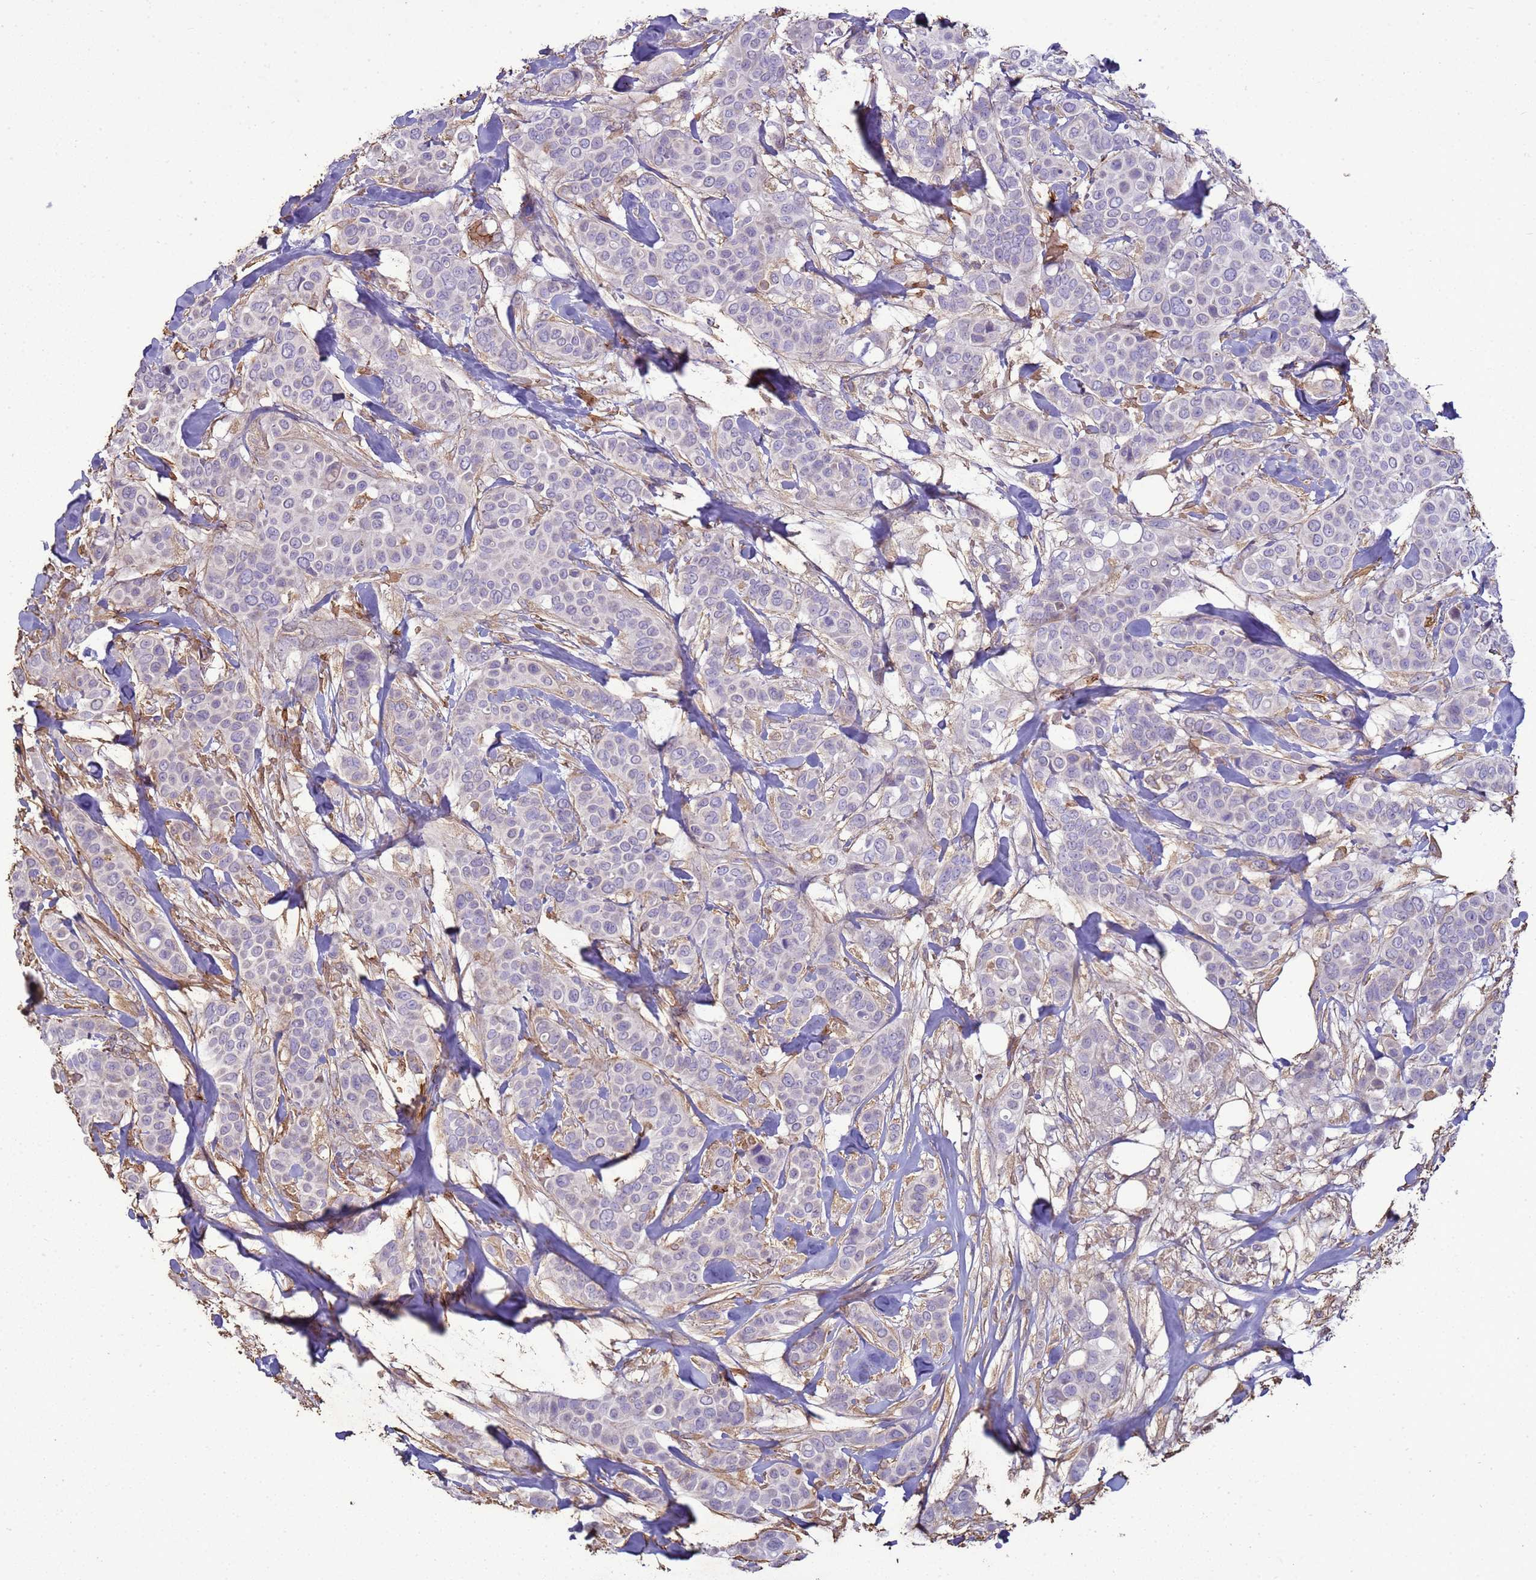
{"staining": {"intensity": "negative", "quantity": "none", "location": "none"}, "tissue": "breast cancer", "cell_type": "Tumor cells", "image_type": "cancer", "snomed": [{"axis": "morphology", "description": "Lobular carcinoma"}, {"axis": "topography", "description": "Breast"}], "caption": "High magnification brightfield microscopy of breast cancer (lobular carcinoma) stained with DAB (brown) and counterstained with hematoxylin (blue): tumor cells show no significant positivity. (DAB (3,3'-diaminobenzidine) immunohistochemistry visualized using brightfield microscopy, high magnification).", "gene": "SGIP1", "patient": {"sex": "female", "age": 51}}